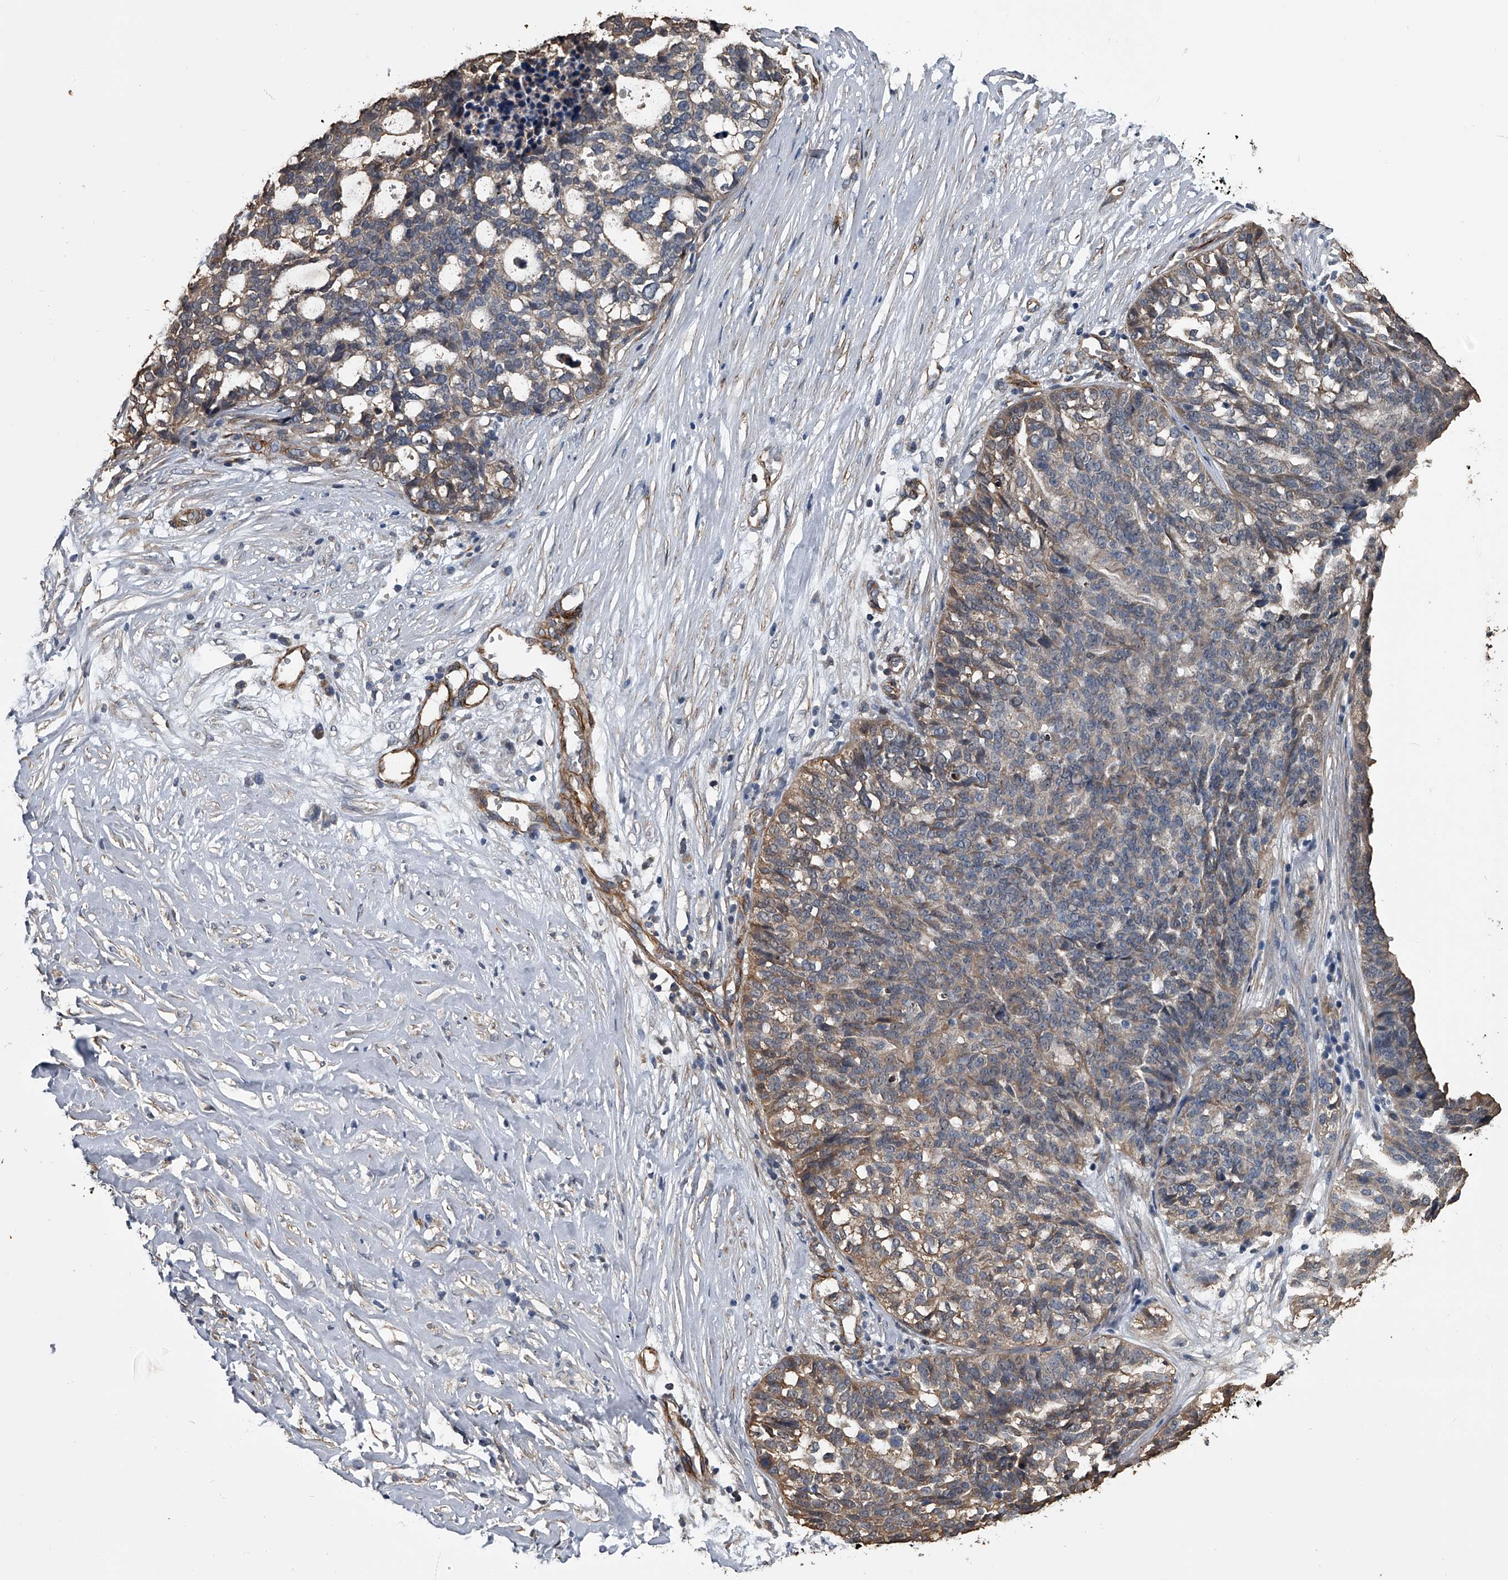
{"staining": {"intensity": "weak", "quantity": "<25%", "location": "cytoplasmic/membranous"}, "tissue": "ovarian cancer", "cell_type": "Tumor cells", "image_type": "cancer", "snomed": [{"axis": "morphology", "description": "Cystadenocarcinoma, serous, NOS"}, {"axis": "topography", "description": "Ovary"}], "caption": "Tumor cells are negative for brown protein staining in serous cystadenocarcinoma (ovarian). (DAB (3,3'-diaminobenzidine) IHC, high magnification).", "gene": "LDLRAD2", "patient": {"sex": "female", "age": 59}}